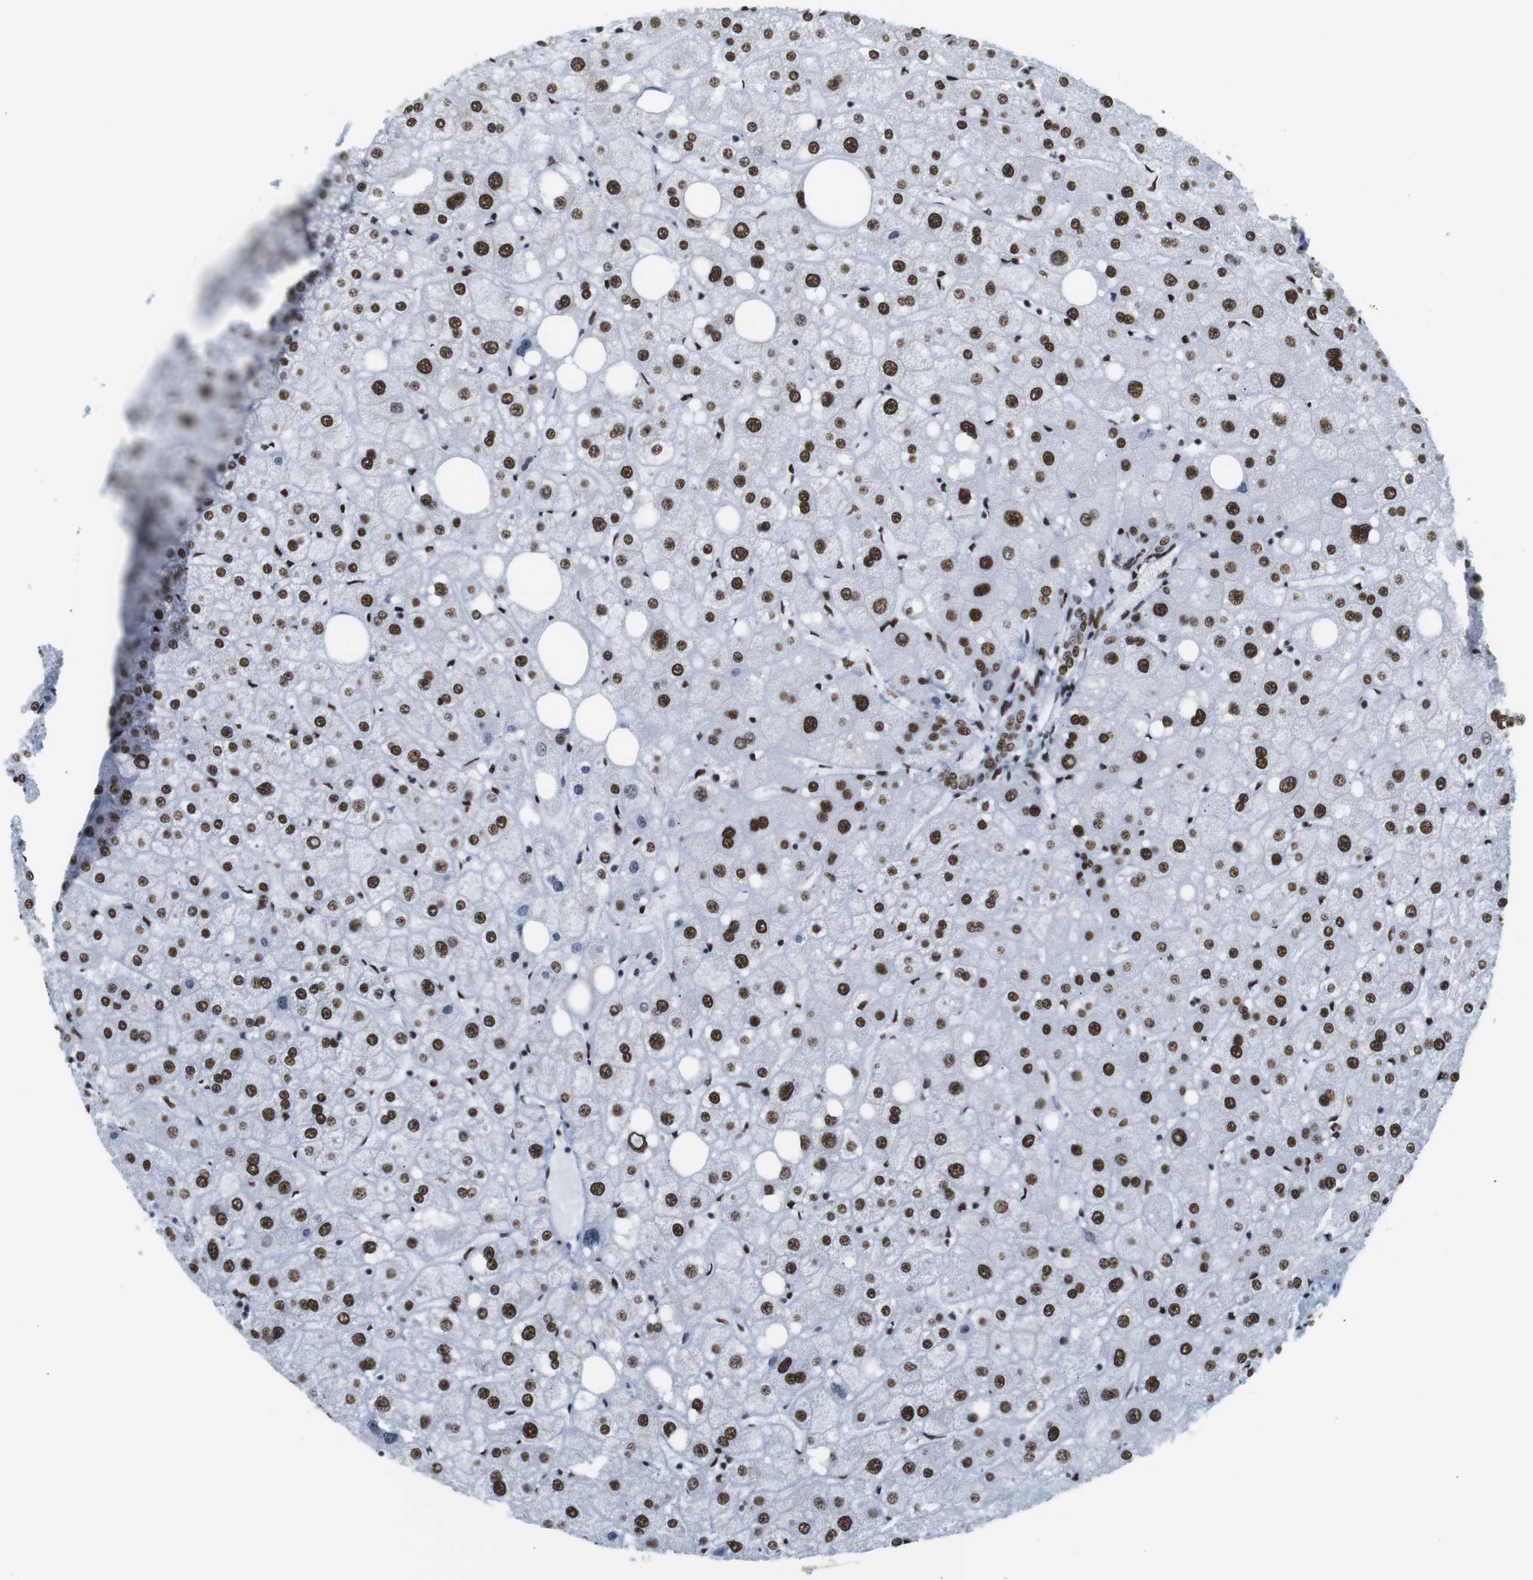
{"staining": {"intensity": "strong", "quantity": "25%-75%", "location": "nuclear"}, "tissue": "liver", "cell_type": "Cholangiocytes", "image_type": "normal", "snomed": [{"axis": "morphology", "description": "Normal tissue, NOS"}, {"axis": "topography", "description": "Liver"}], "caption": "An IHC histopathology image of normal tissue is shown. Protein staining in brown highlights strong nuclear positivity in liver within cholangiocytes. The staining was performed using DAB (3,3'-diaminobenzidine) to visualize the protein expression in brown, while the nuclei were stained in blue with hematoxylin (Magnification: 20x).", "gene": "TRA2B", "patient": {"sex": "male", "age": 73}}